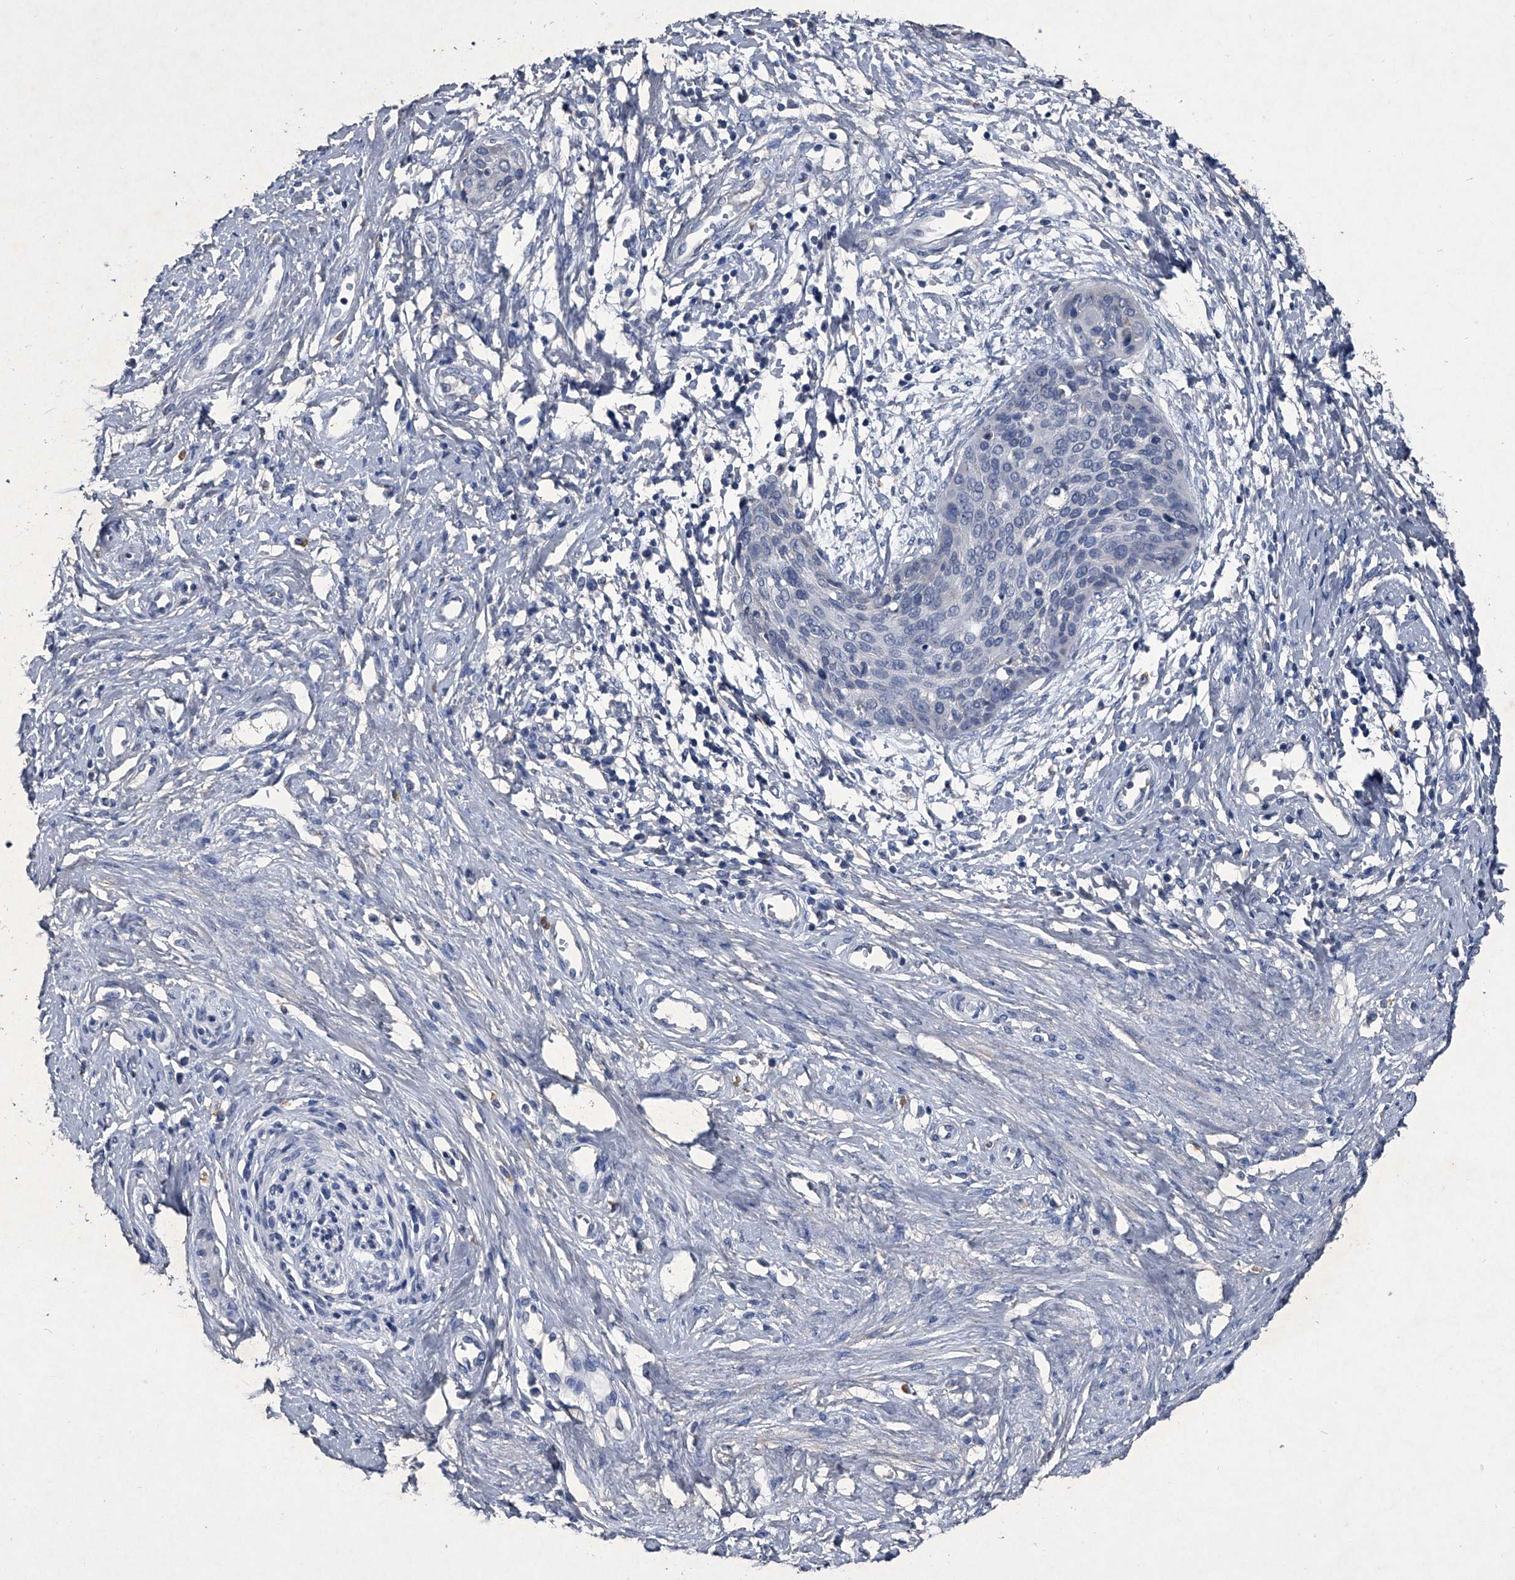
{"staining": {"intensity": "negative", "quantity": "none", "location": "none"}, "tissue": "cervical cancer", "cell_type": "Tumor cells", "image_type": "cancer", "snomed": [{"axis": "morphology", "description": "Squamous cell carcinoma, NOS"}, {"axis": "topography", "description": "Cervix"}], "caption": "Immunohistochemistry (IHC) micrograph of human cervical cancer stained for a protein (brown), which exhibits no positivity in tumor cells.", "gene": "MAPKAP1", "patient": {"sex": "female", "age": 37}}